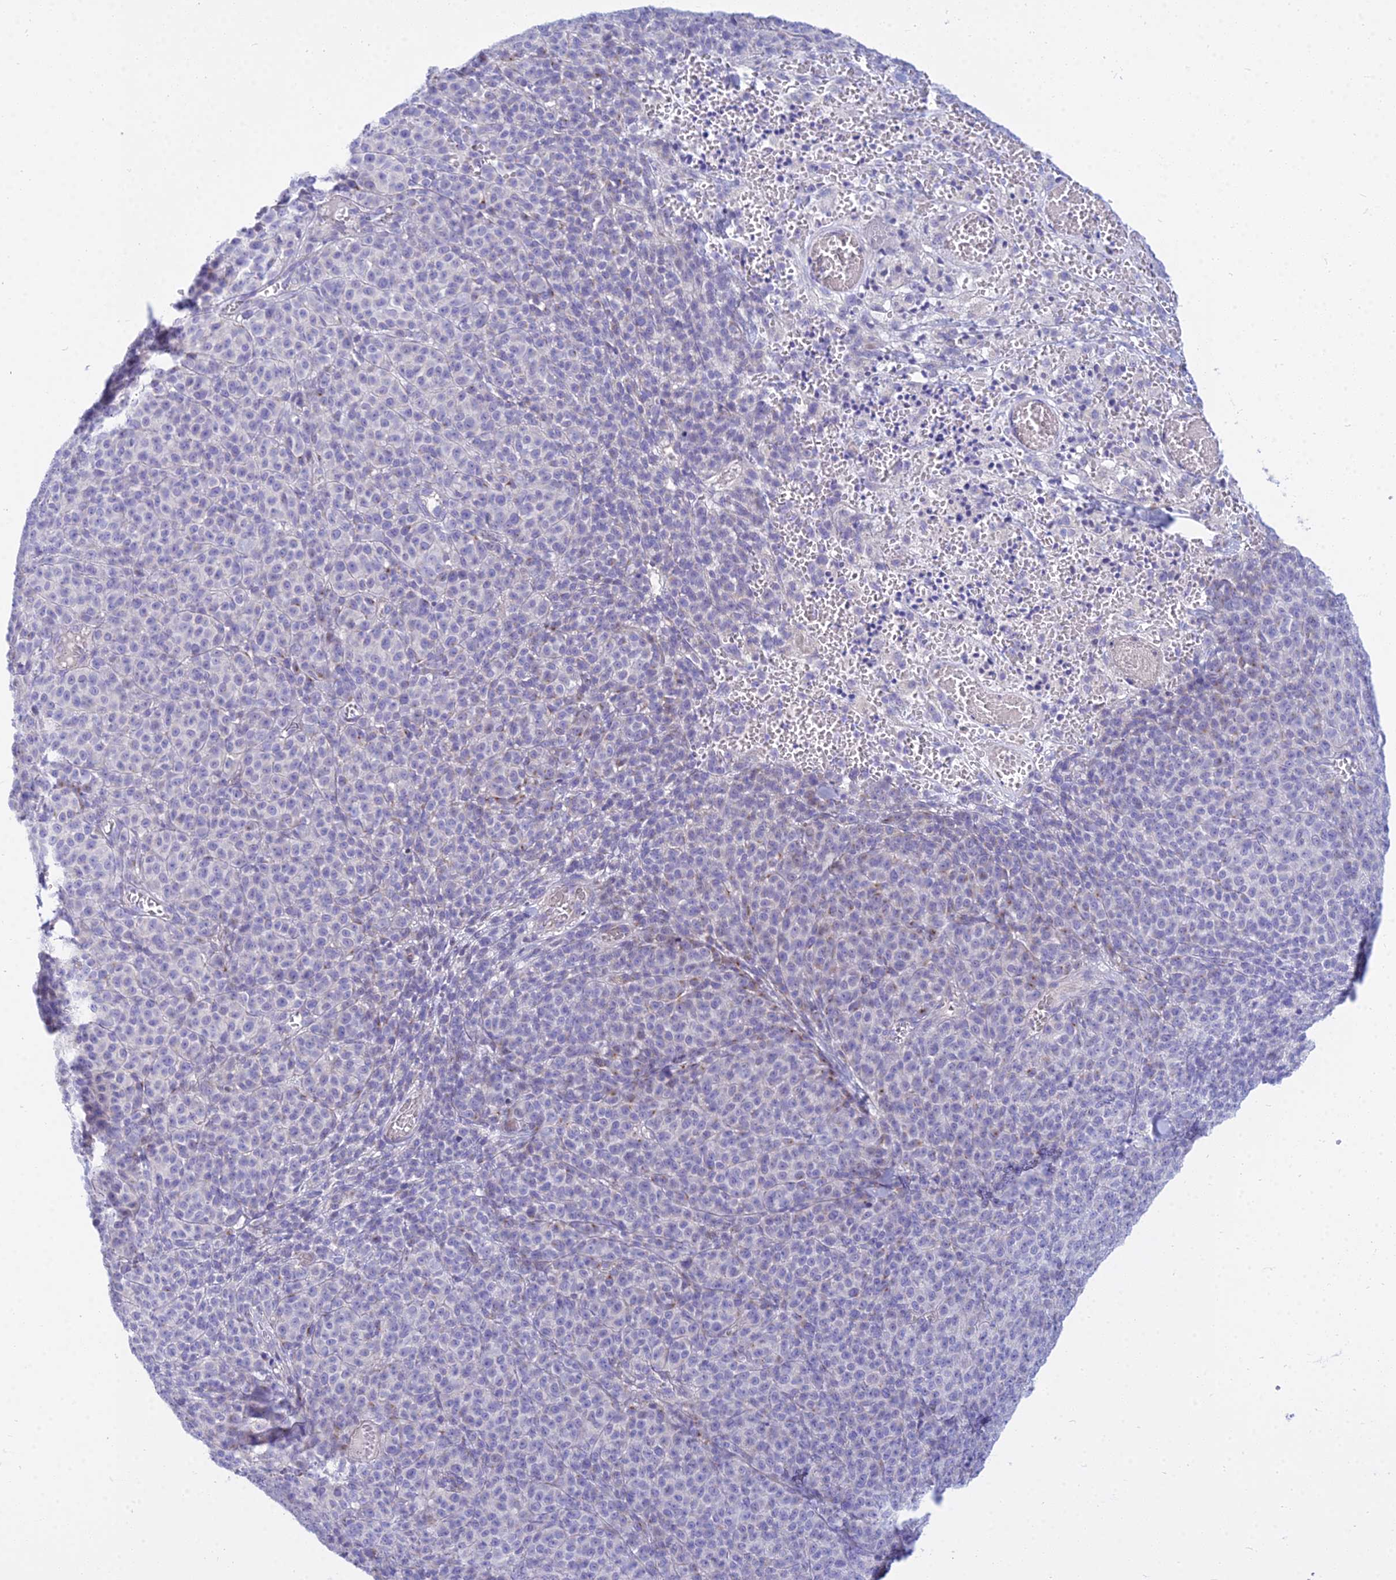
{"staining": {"intensity": "negative", "quantity": "none", "location": "none"}, "tissue": "melanoma", "cell_type": "Tumor cells", "image_type": "cancer", "snomed": [{"axis": "morphology", "description": "Normal tissue, NOS"}, {"axis": "morphology", "description": "Malignant melanoma, NOS"}, {"axis": "topography", "description": "Skin"}], "caption": "Immunohistochemical staining of malignant melanoma demonstrates no significant staining in tumor cells. (DAB (3,3'-diaminobenzidine) immunohistochemistry (IHC) visualized using brightfield microscopy, high magnification).", "gene": "SMIM24", "patient": {"sex": "female", "age": 34}}